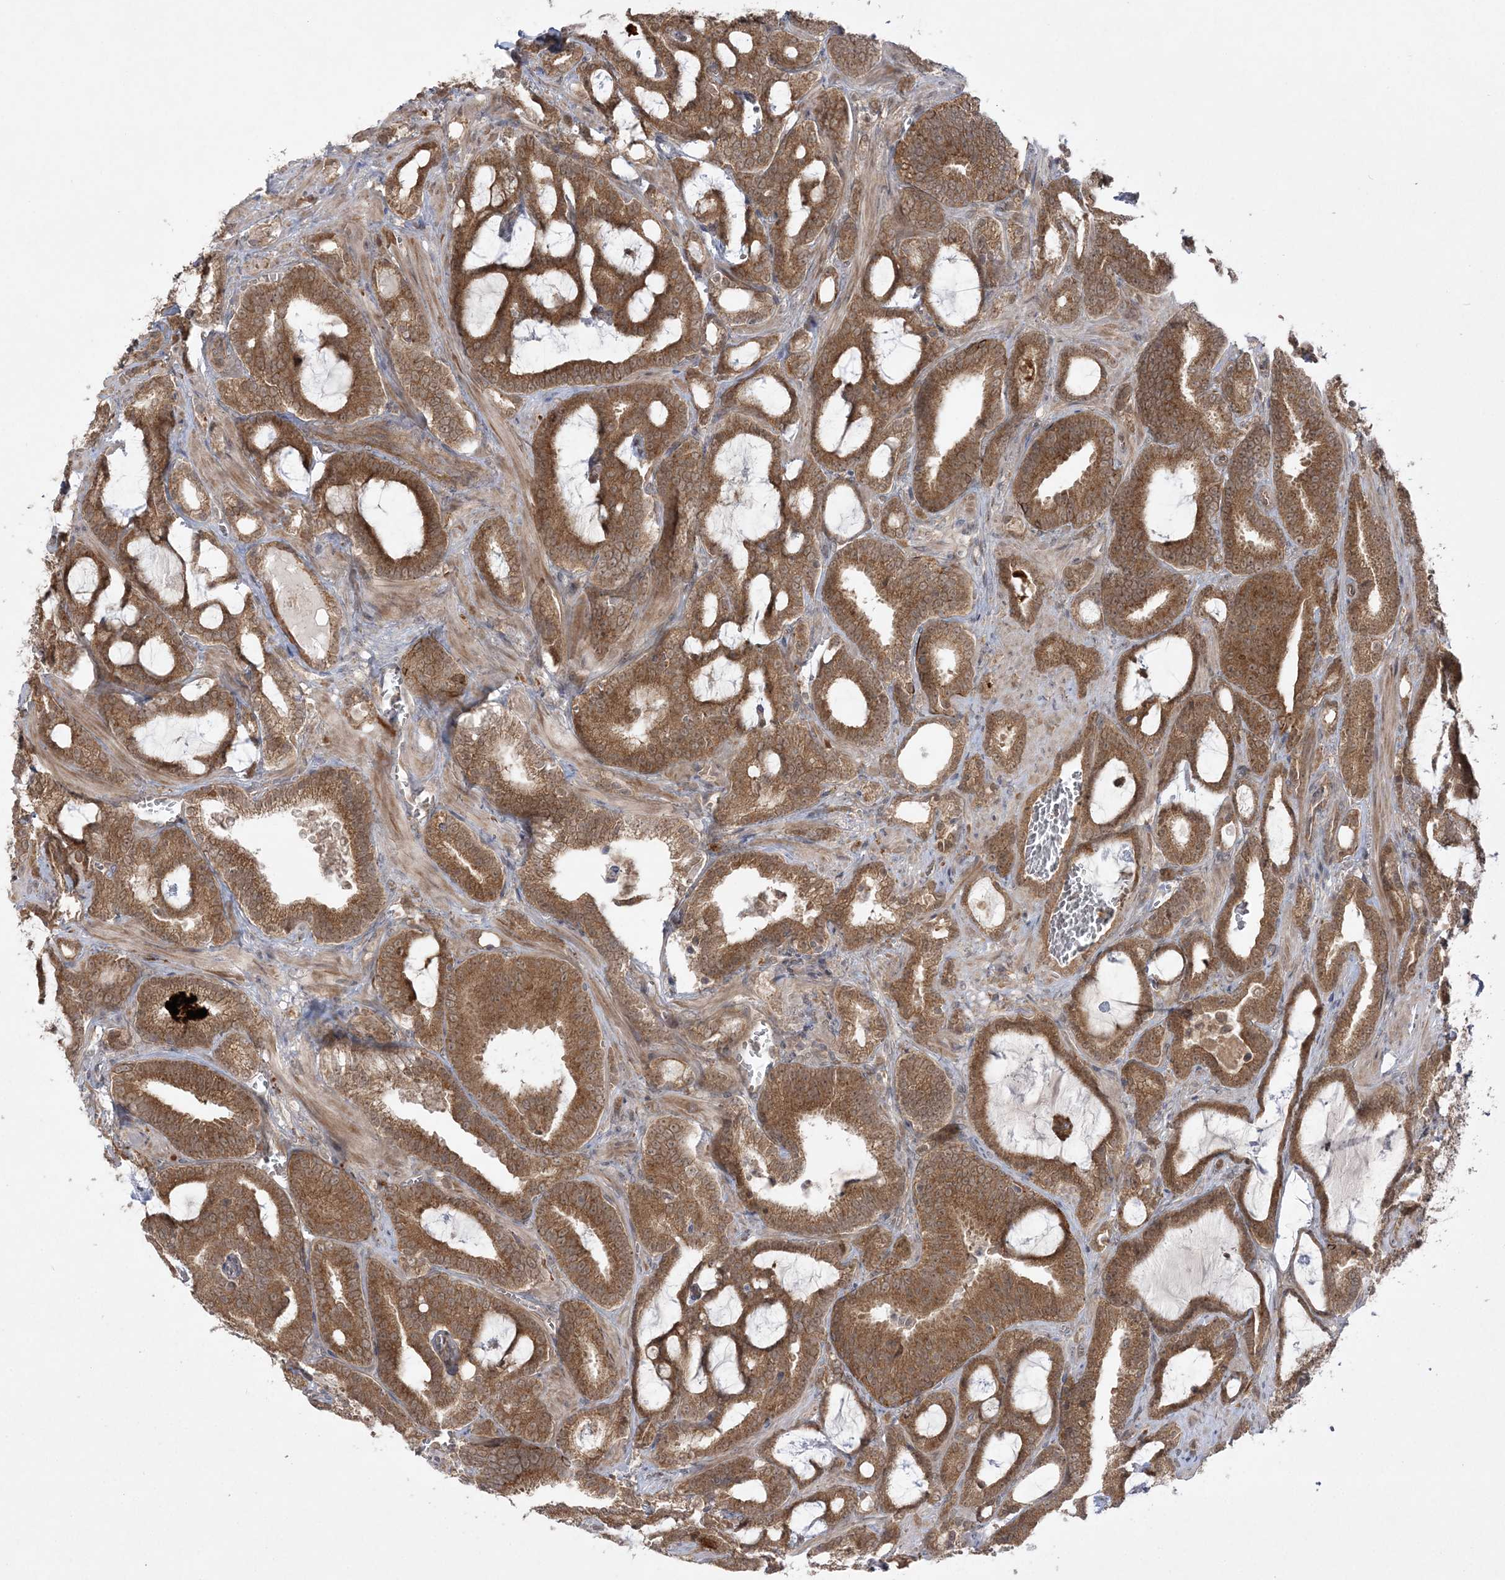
{"staining": {"intensity": "moderate", "quantity": ">75%", "location": "cytoplasmic/membranous"}, "tissue": "prostate cancer", "cell_type": "Tumor cells", "image_type": "cancer", "snomed": [{"axis": "morphology", "description": "Adenocarcinoma, High grade"}, {"axis": "topography", "description": "Prostate and seminal vesicle, NOS"}], "caption": "Brown immunohistochemical staining in prostate high-grade adenocarcinoma displays moderate cytoplasmic/membranous positivity in about >75% of tumor cells.", "gene": "MMADHC", "patient": {"sex": "male", "age": 67}}